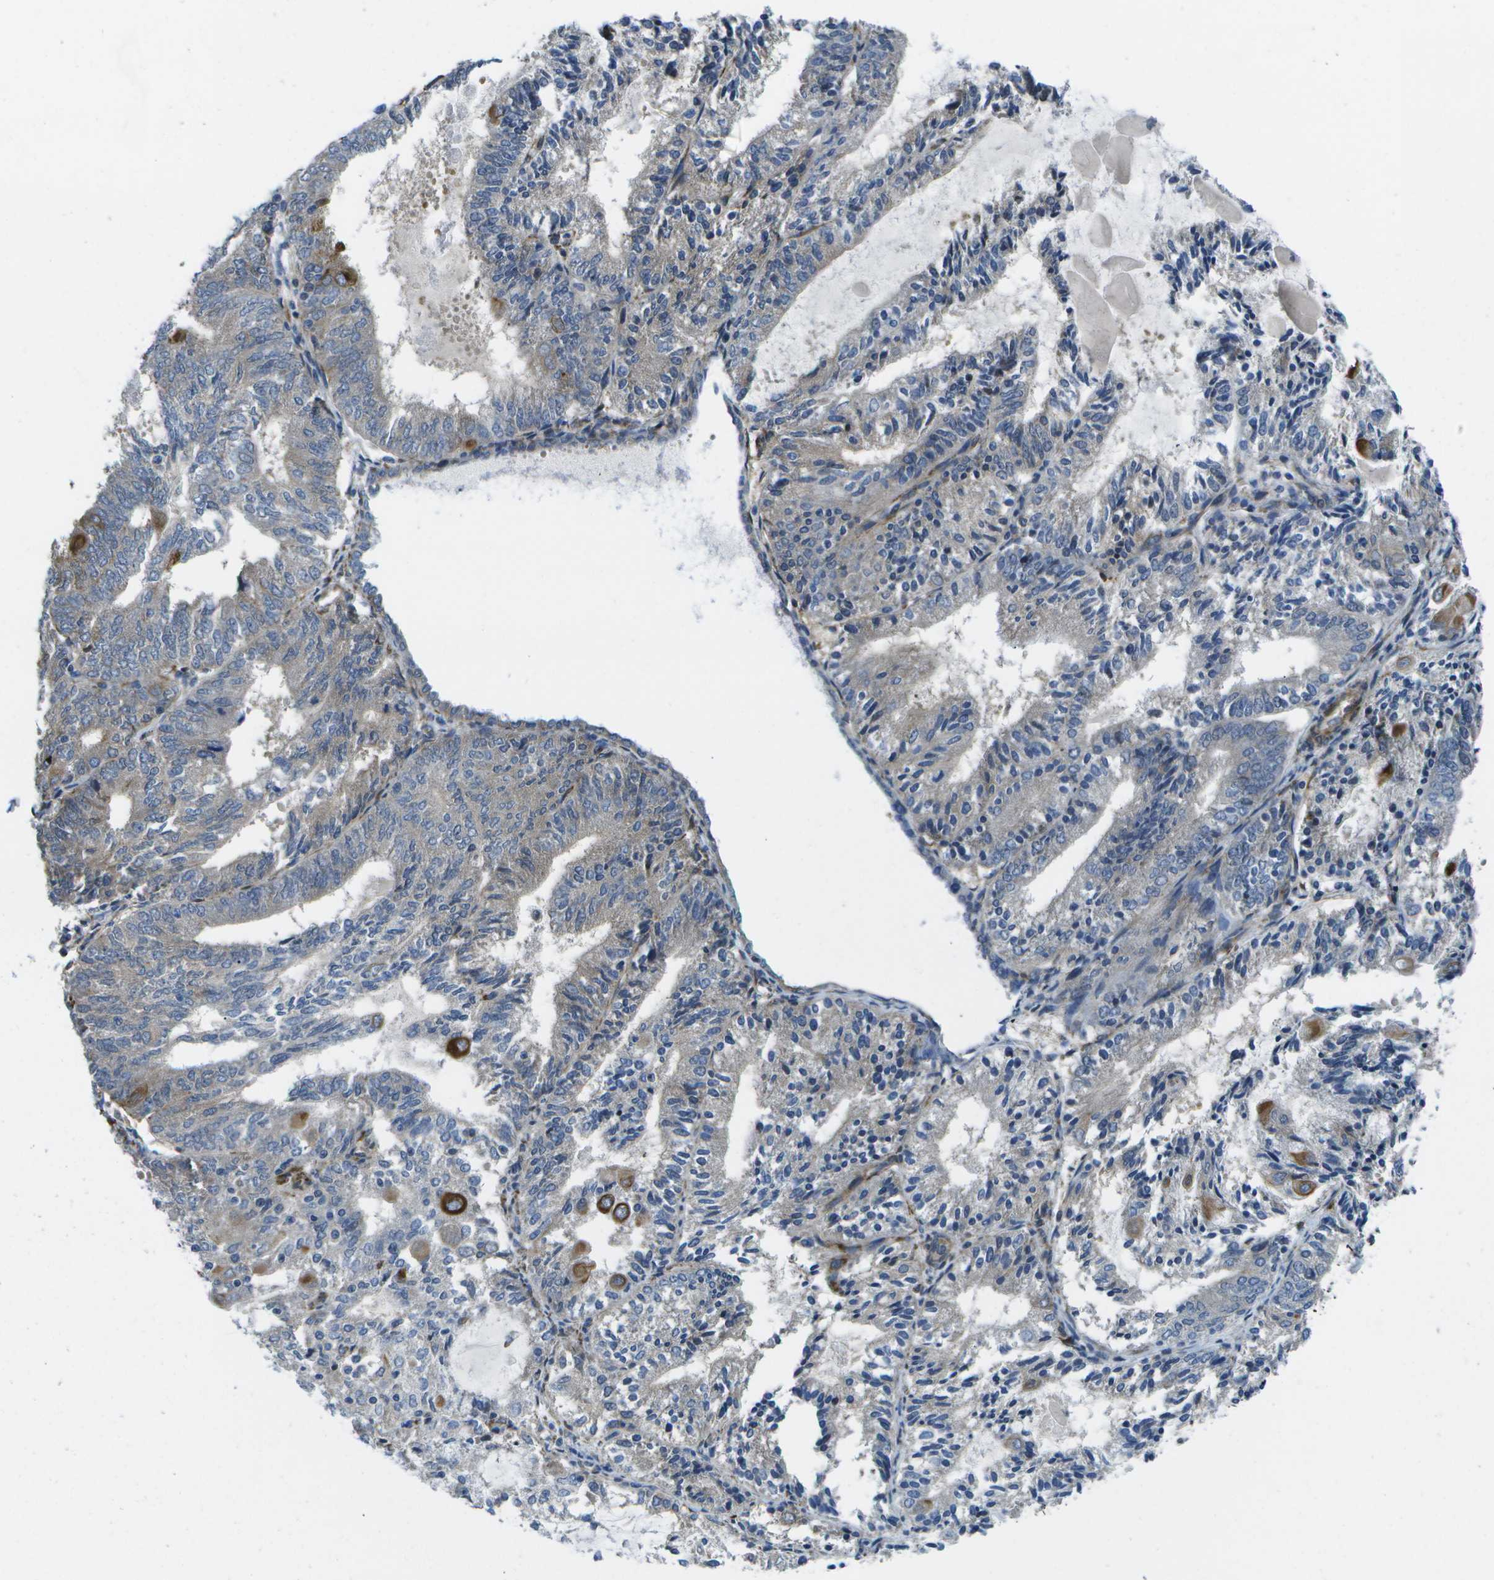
{"staining": {"intensity": "weak", "quantity": "<25%", "location": "cytoplasmic/membranous"}, "tissue": "endometrial cancer", "cell_type": "Tumor cells", "image_type": "cancer", "snomed": [{"axis": "morphology", "description": "Adenocarcinoma, NOS"}, {"axis": "topography", "description": "Endometrium"}], "caption": "This micrograph is of endometrial adenocarcinoma stained with immunohistochemistry to label a protein in brown with the nuclei are counter-stained blue. There is no expression in tumor cells.", "gene": "P3H1", "patient": {"sex": "female", "age": 81}}